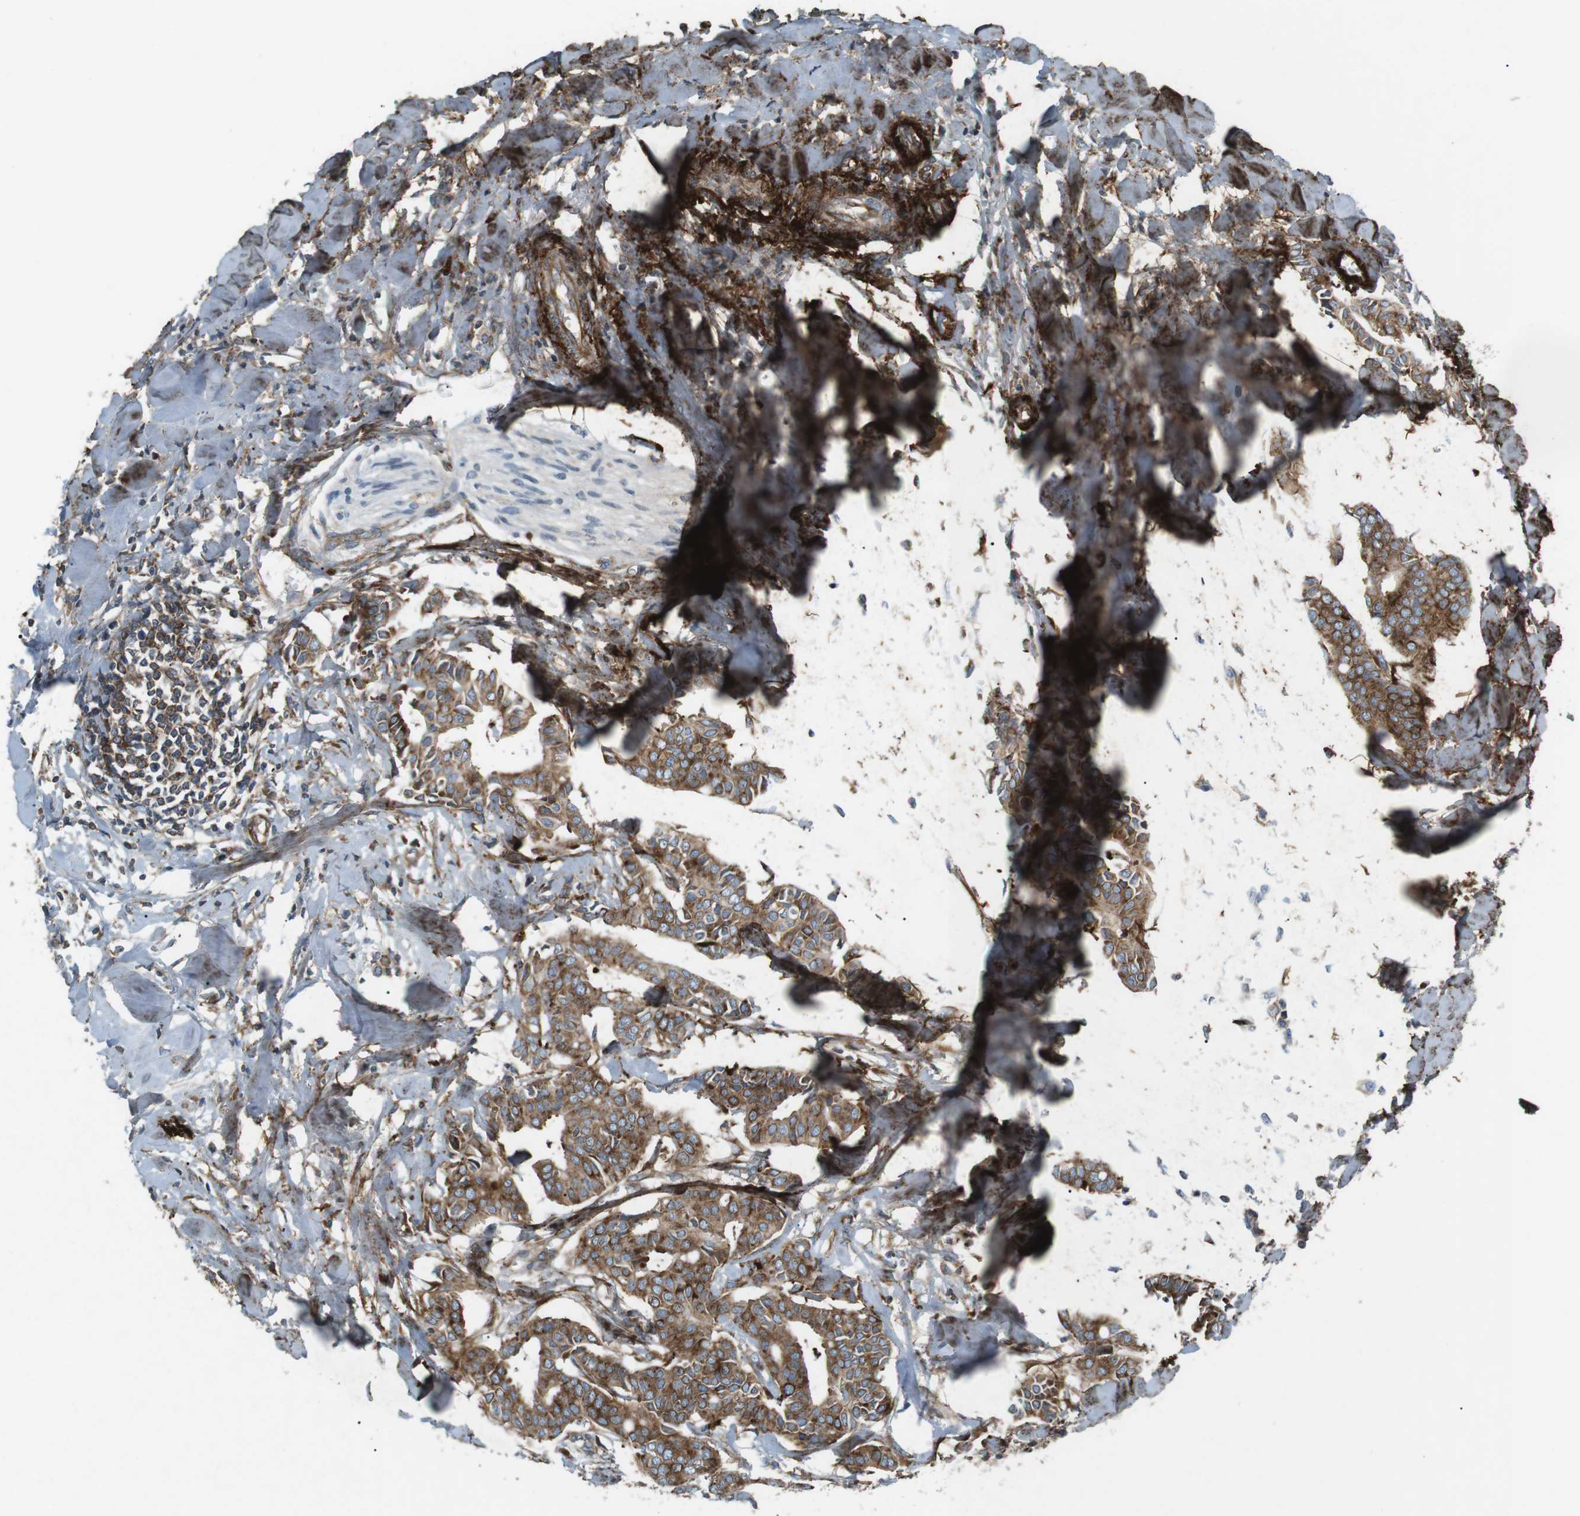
{"staining": {"intensity": "strong", "quantity": ">75%", "location": "cytoplasmic/membranous"}, "tissue": "head and neck cancer", "cell_type": "Tumor cells", "image_type": "cancer", "snomed": [{"axis": "morphology", "description": "Adenocarcinoma, NOS"}, {"axis": "topography", "description": "Salivary gland"}, {"axis": "topography", "description": "Head-Neck"}], "caption": "Brown immunohistochemical staining in human head and neck cancer demonstrates strong cytoplasmic/membranous expression in approximately >75% of tumor cells.", "gene": "FLII", "patient": {"sex": "female", "age": 59}}